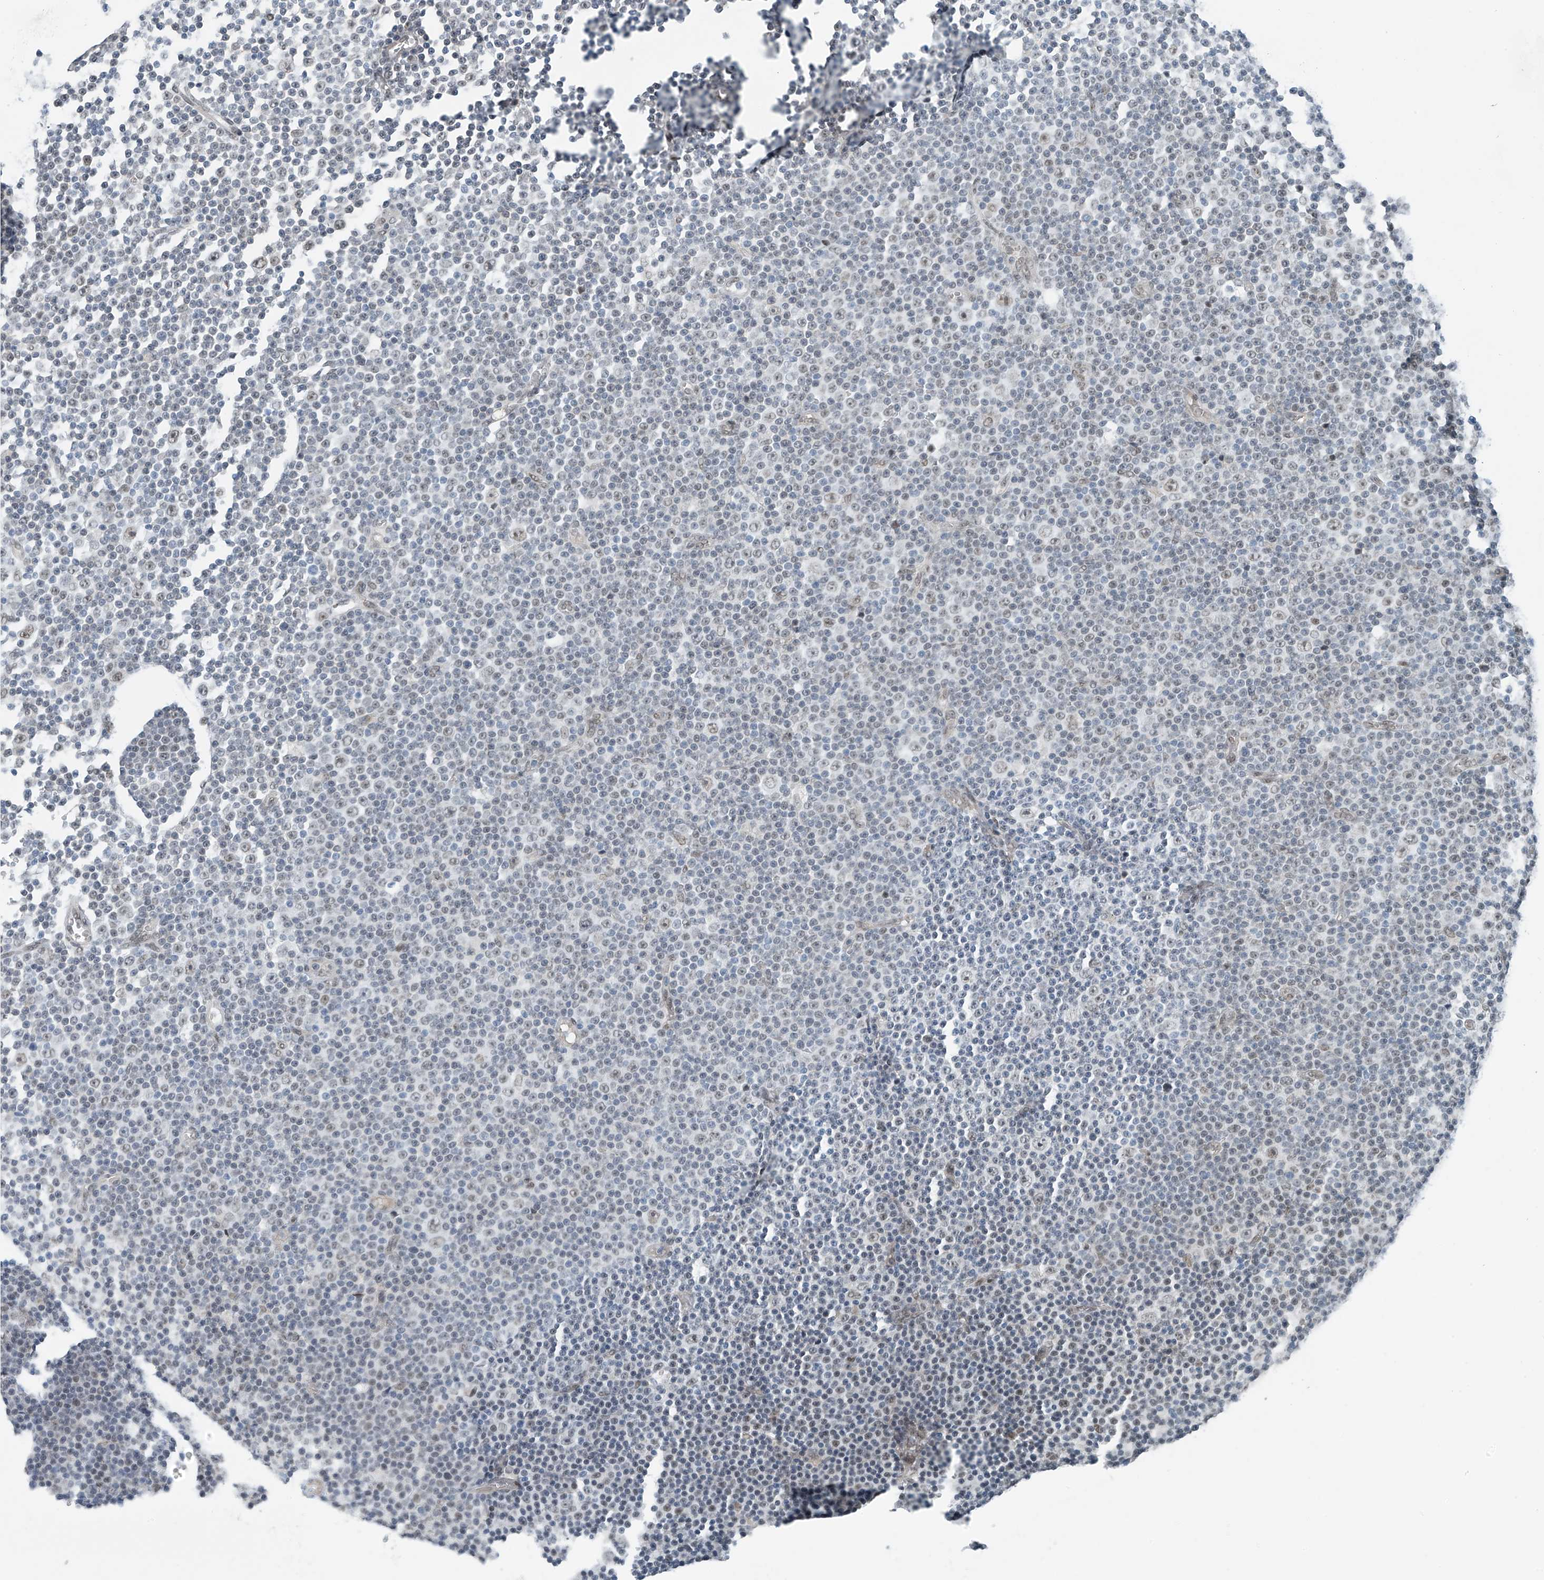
{"staining": {"intensity": "weak", "quantity": "25%-75%", "location": "nuclear"}, "tissue": "lymphoma", "cell_type": "Tumor cells", "image_type": "cancer", "snomed": [{"axis": "morphology", "description": "Malignant lymphoma, non-Hodgkin's type, Low grade"}, {"axis": "topography", "description": "Lymph node"}], "caption": "The histopathology image reveals a brown stain indicating the presence of a protein in the nuclear of tumor cells in low-grade malignant lymphoma, non-Hodgkin's type.", "gene": "MCM9", "patient": {"sex": "female", "age": 67}}